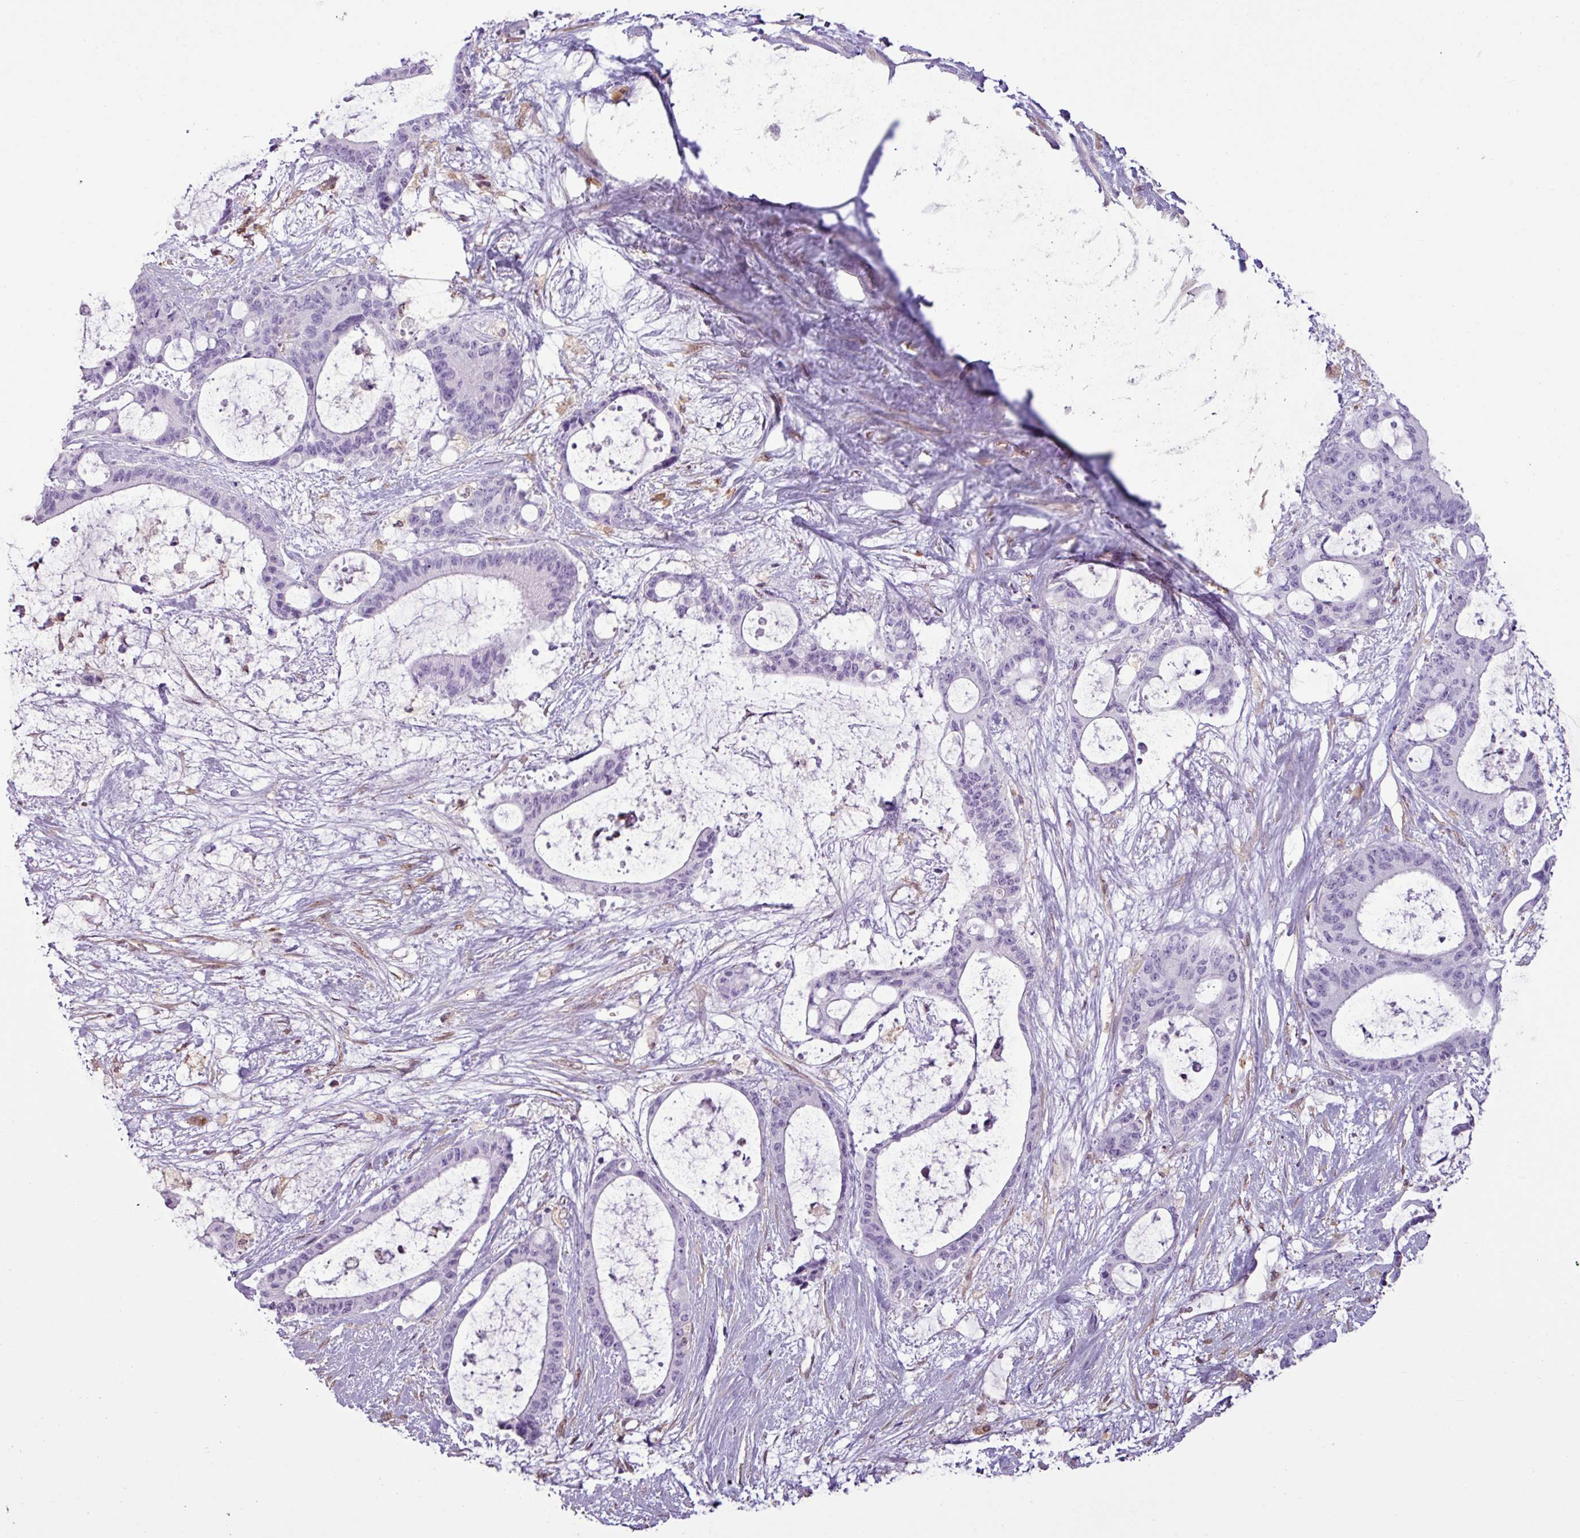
{"staining": {"intensity": "negative", "quantity": "none", "location": "none"}, "tissue": "liver cancer", "cell_type": "Tumor cells", "image_type": "cancer", "snomed": [{"axis": "morphology", "description": "Normal tissue, NOS"}, {"axis": "morphology", "description": "Cholangiocarcinoma"}, {"axis": "topography", "description": "Liver"}, {"axis": "topography", "description": "Peripheral nerve tissue"}], "caption": "Immunohistochemical staining of human liver cholangiocarcinoma reveals no significant staining in tumor cells. (Brightfield microscopy of DAB IHC at high magnification).", "gene": "SH3BGRL", "patient": {"sex": "female", "age": 73}}